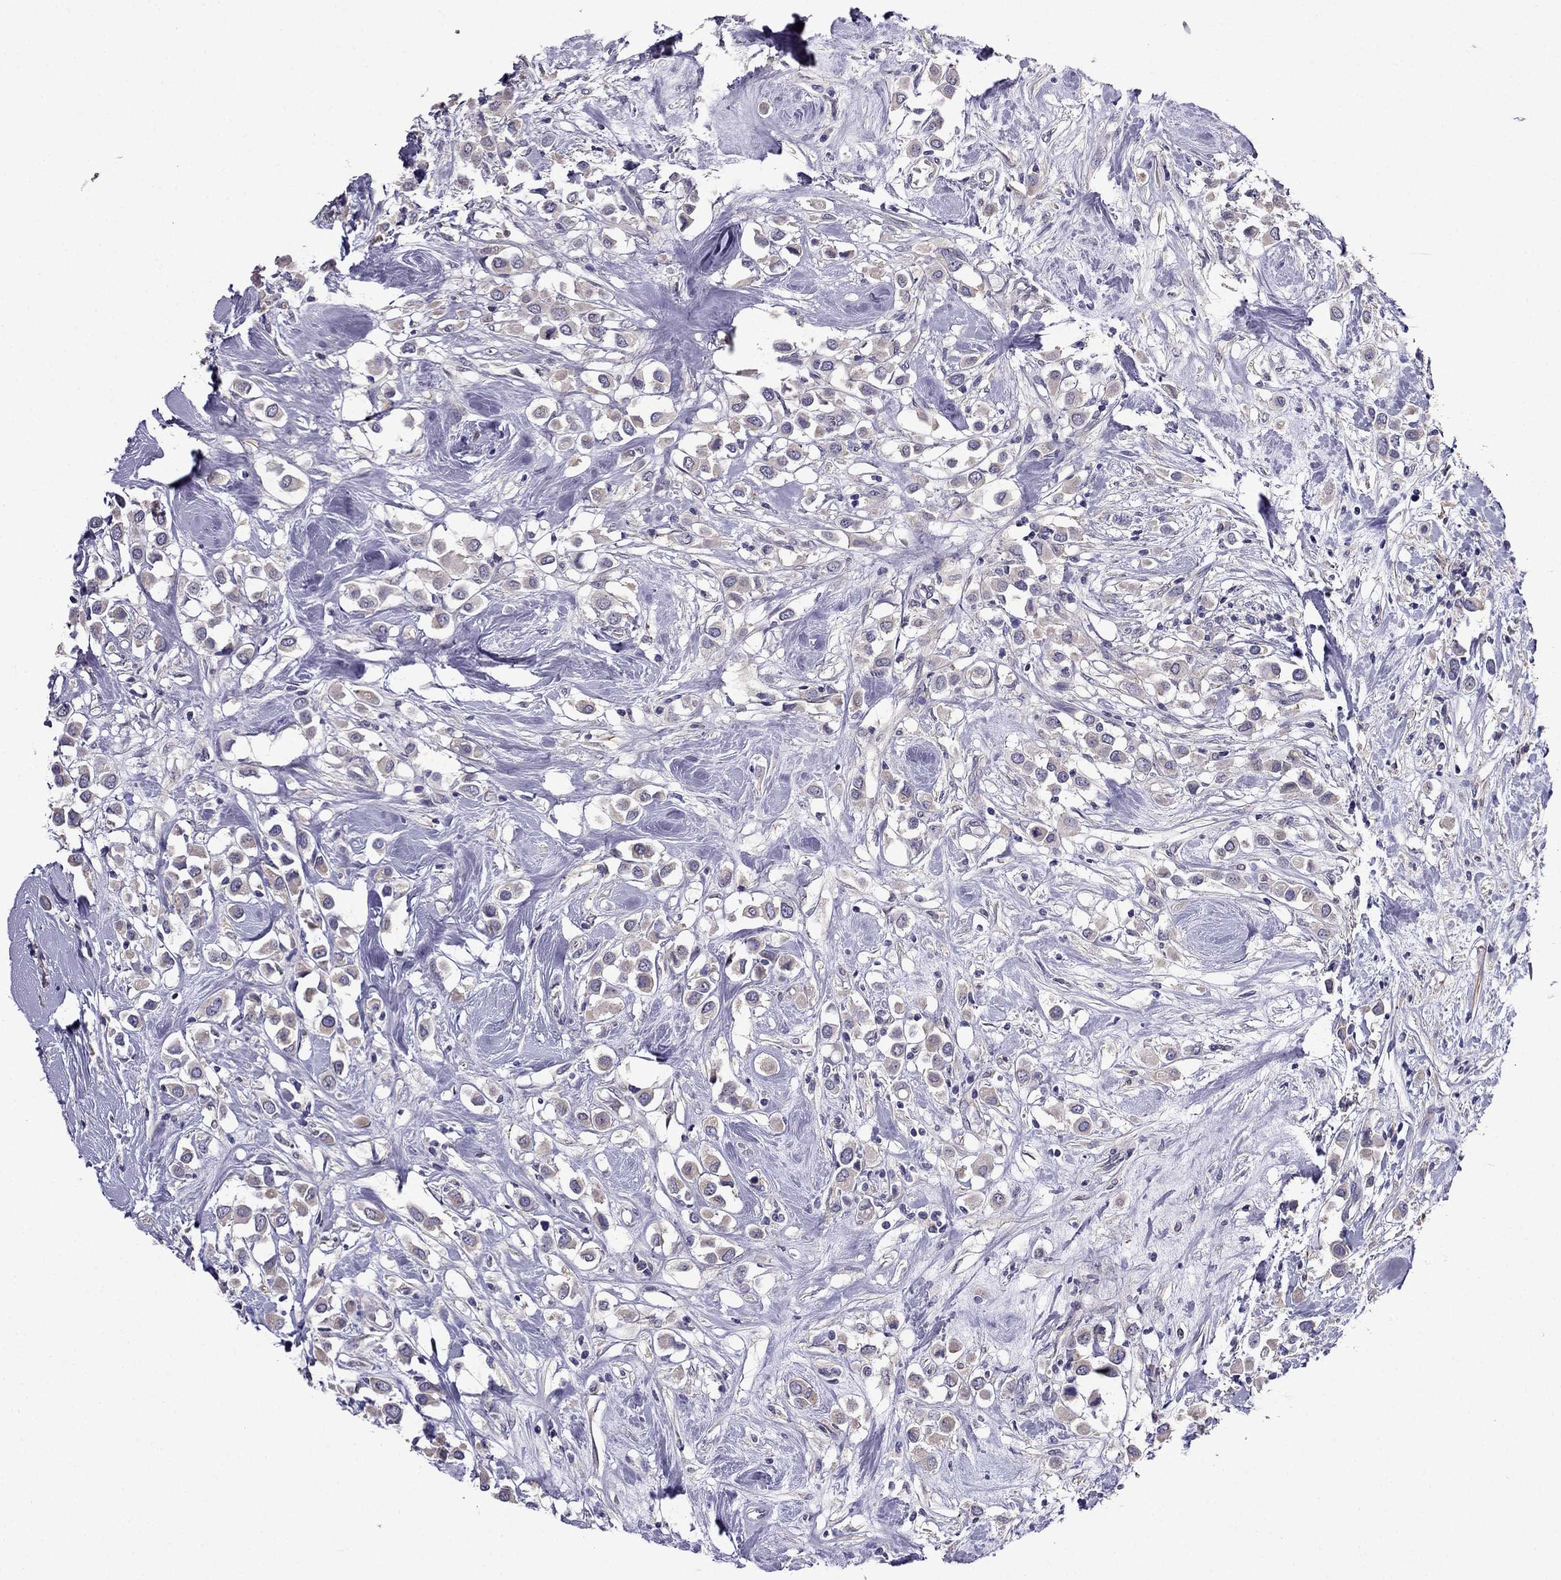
{"staining": {"intensity": "weak", "quantity": "25%-75%", "location": "cytoplasmic/membranous"}, "tissue": "breast cancer", "cell_type": "Tumor cells", "image_type": "cancer", "snomed": [{"axis": "morphology", "description": "Duct carcinoma"}, {"axis": "topography", "description": "Breast"}], "caption": "DAB immunohistochemical staining of intraductal carcinoma (breast) reveals weak cytoplasmic/membranous protein staining in about 25%-75% of tumor cells.", "gene": "SCNN1D", "patient": {"sex": "female", "age": 61}}